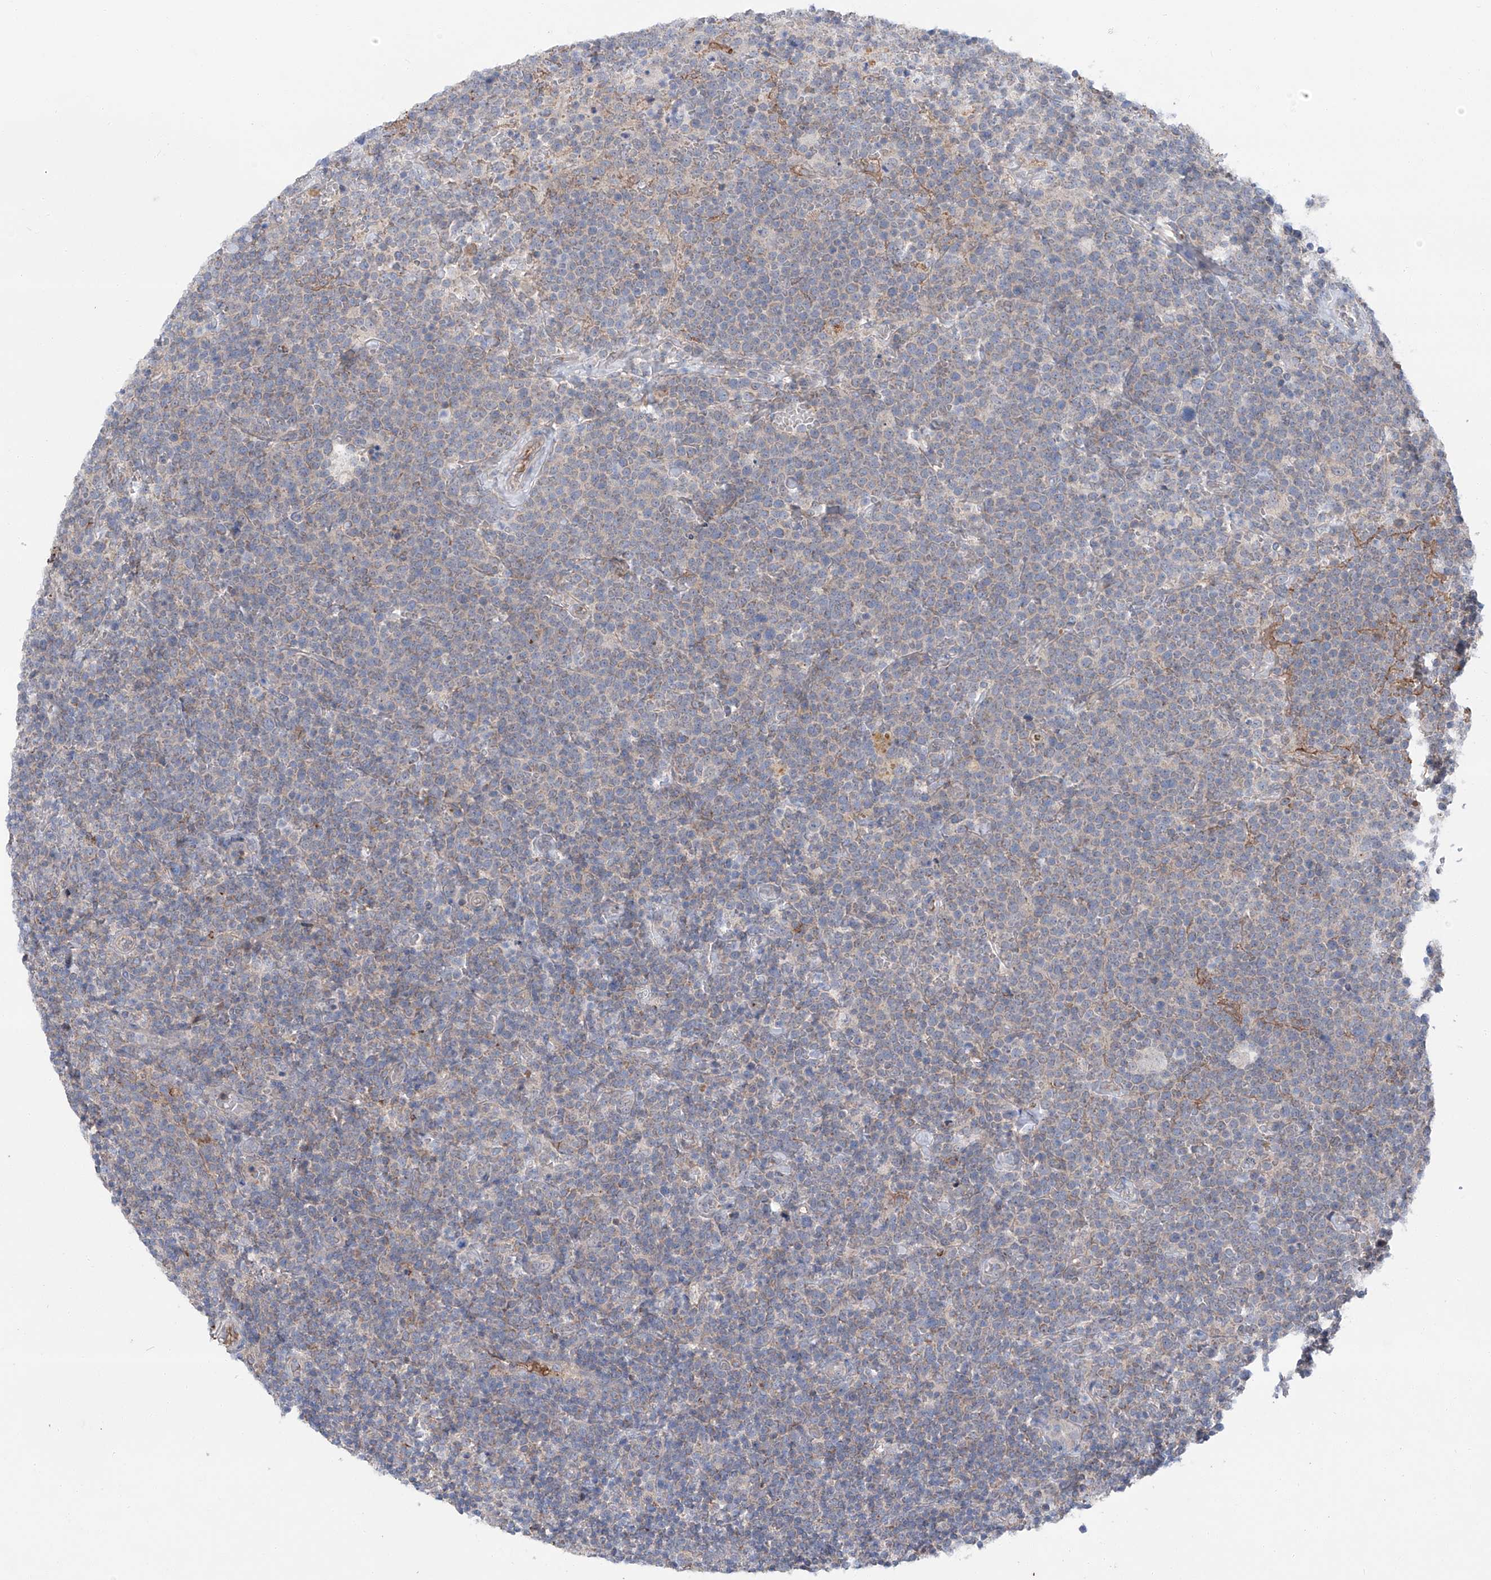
{"staining": {"intensity": "negative", "quantity": "none", "location": "none"}, "tissue": "lymphoma", "cell_type": "Tumor cells", "image_type": "cancer", "snomed": [{"axis": "morphology", "description": "Malignant lymphoma, non-Hodgkin's type, High grade"}, {"axis": "topography", "description": "Lymph node"}], "caption": "Lymphoma was stained to show a protein in brown. There is no significant positivity in tumor cells.", "gene": "SIX4", "patient": {"sex": "male", "age": 61}}